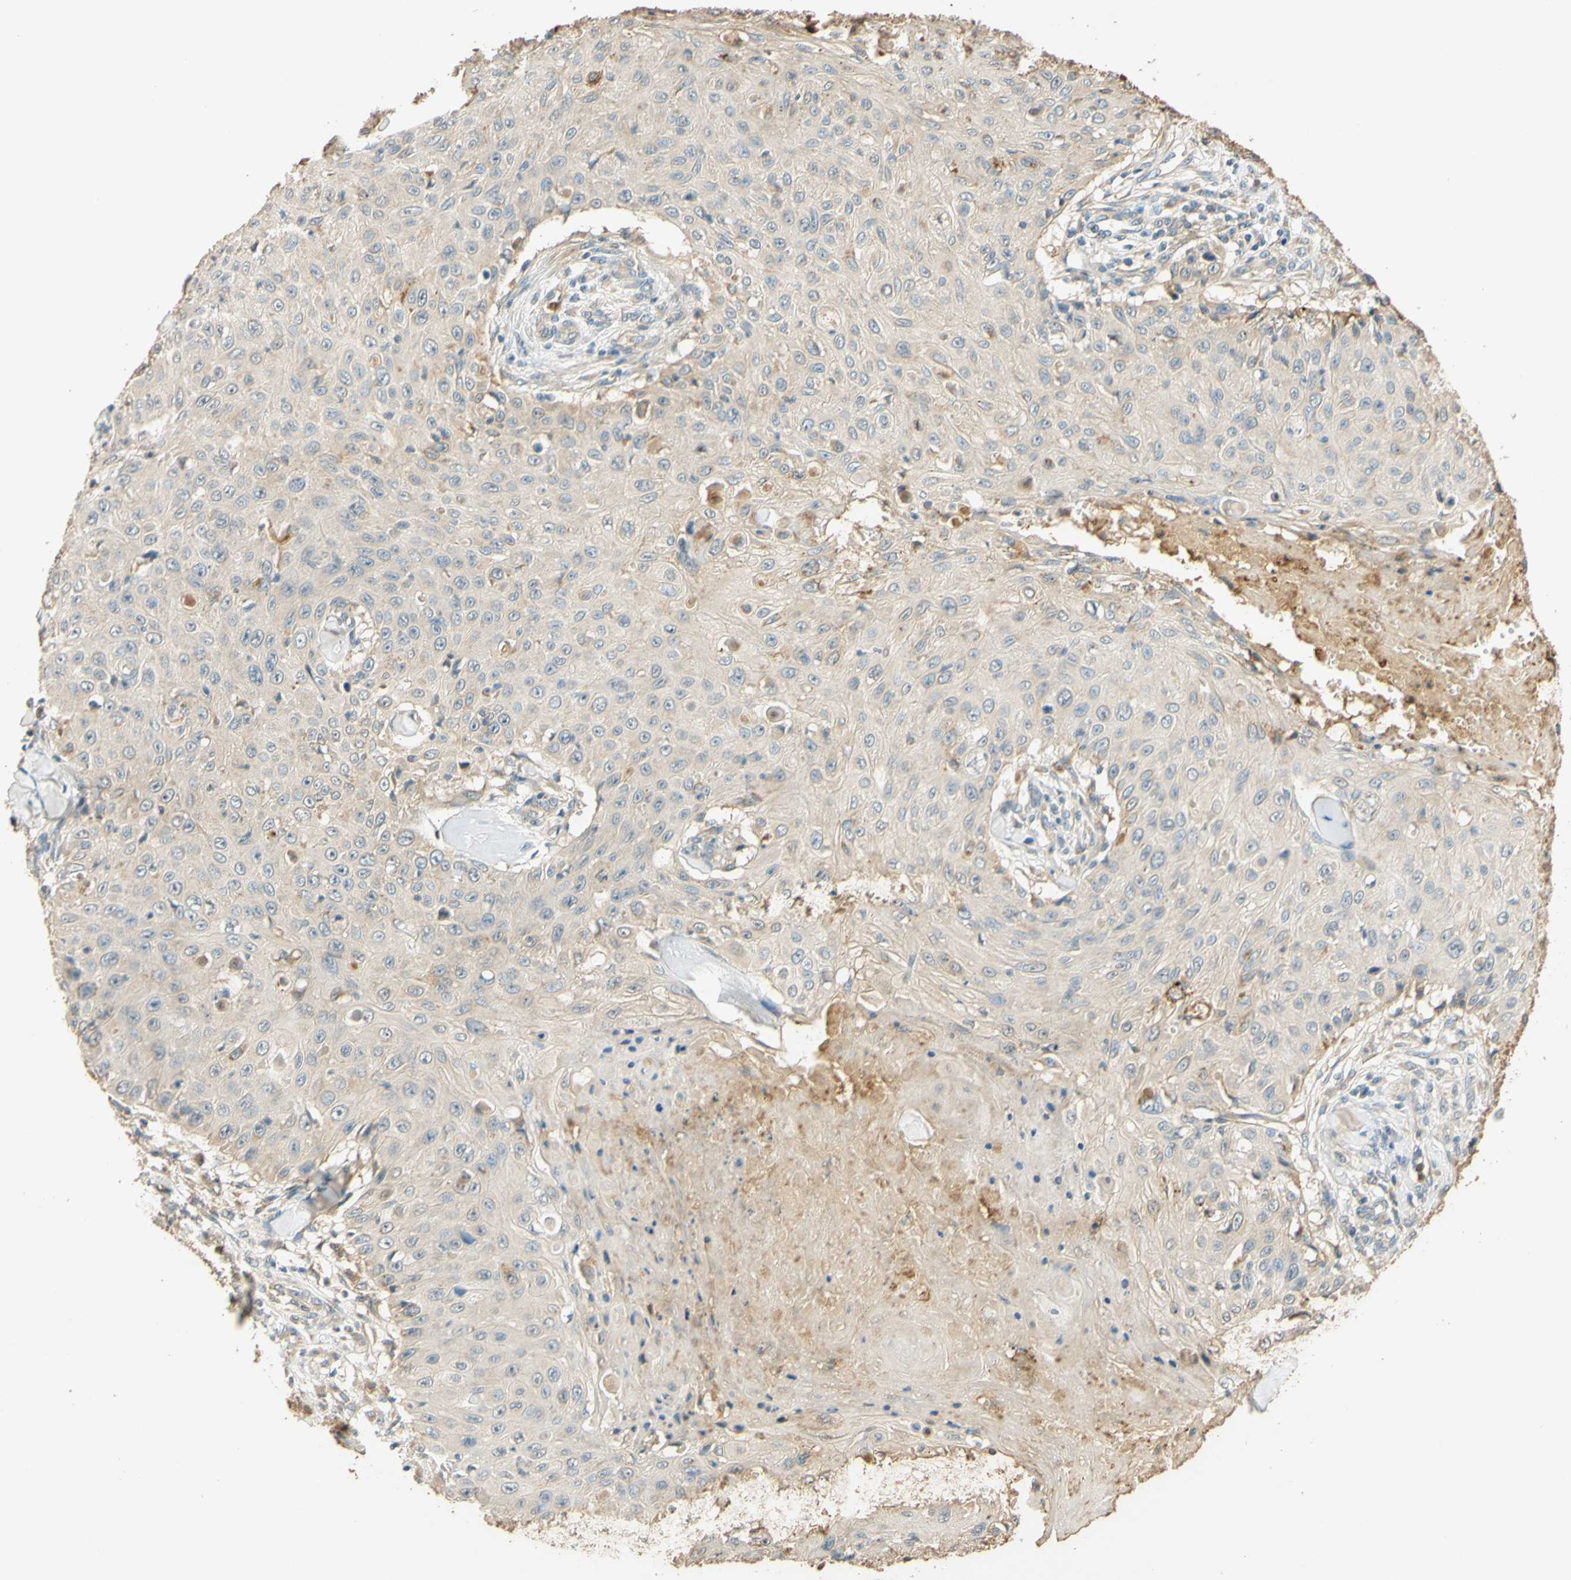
{"staining": {"intensity": "negative", "quantity": "none", "location": "none"}, "tissue": "skin cancer", "cell_type": "Tumor cells", "image_type": "cancer", "snomed": [{"axis": "morphology", "description": "Squamous cell carcinoma, NOS"}, {"axis": "topography", "description": "Skin"}], "caption": "The image reveals no staining of tumor cells in squamous cell carcinoma (skin).", "gene": "ENTREP2", "patient": {"sex": "male", "age": 86}}